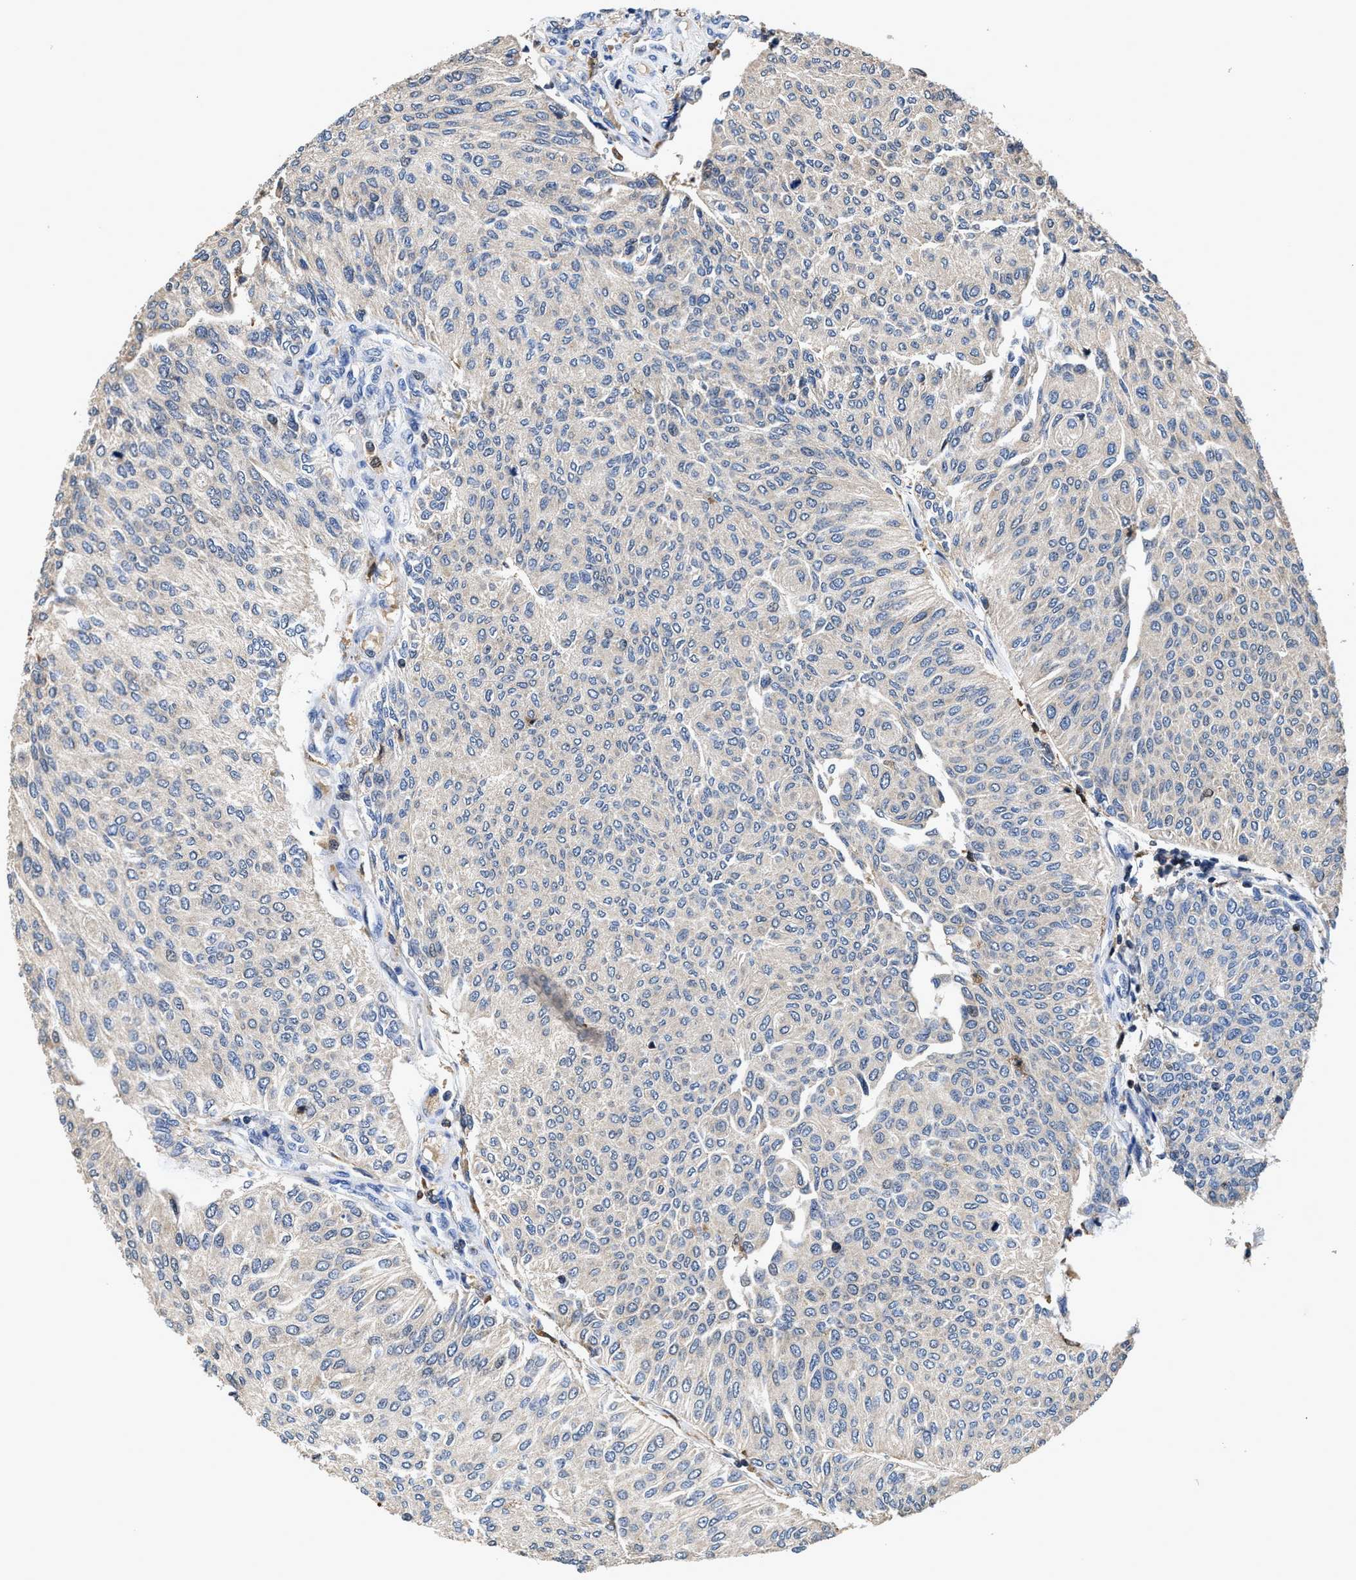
{"staining": {"intensity": "negative", "quantity": "none", "location": "none"}, "tissue": "urothelial cancer", "cell_type": "Tumor cells", "image_type": "cancer", "snomed": [{"axis": "morphology", "description": "Urothelial carcinoma, Low grade"}, {"axis": "topography", "description": "Urinary bladder"}], "caption": "The photomicrograph demonstrates no significant staining in tumor cells of urothelial cancer. Nuclei are stained in blue.", "gene": "RGS10", "patient": {"sex": "female", "age": 79}}